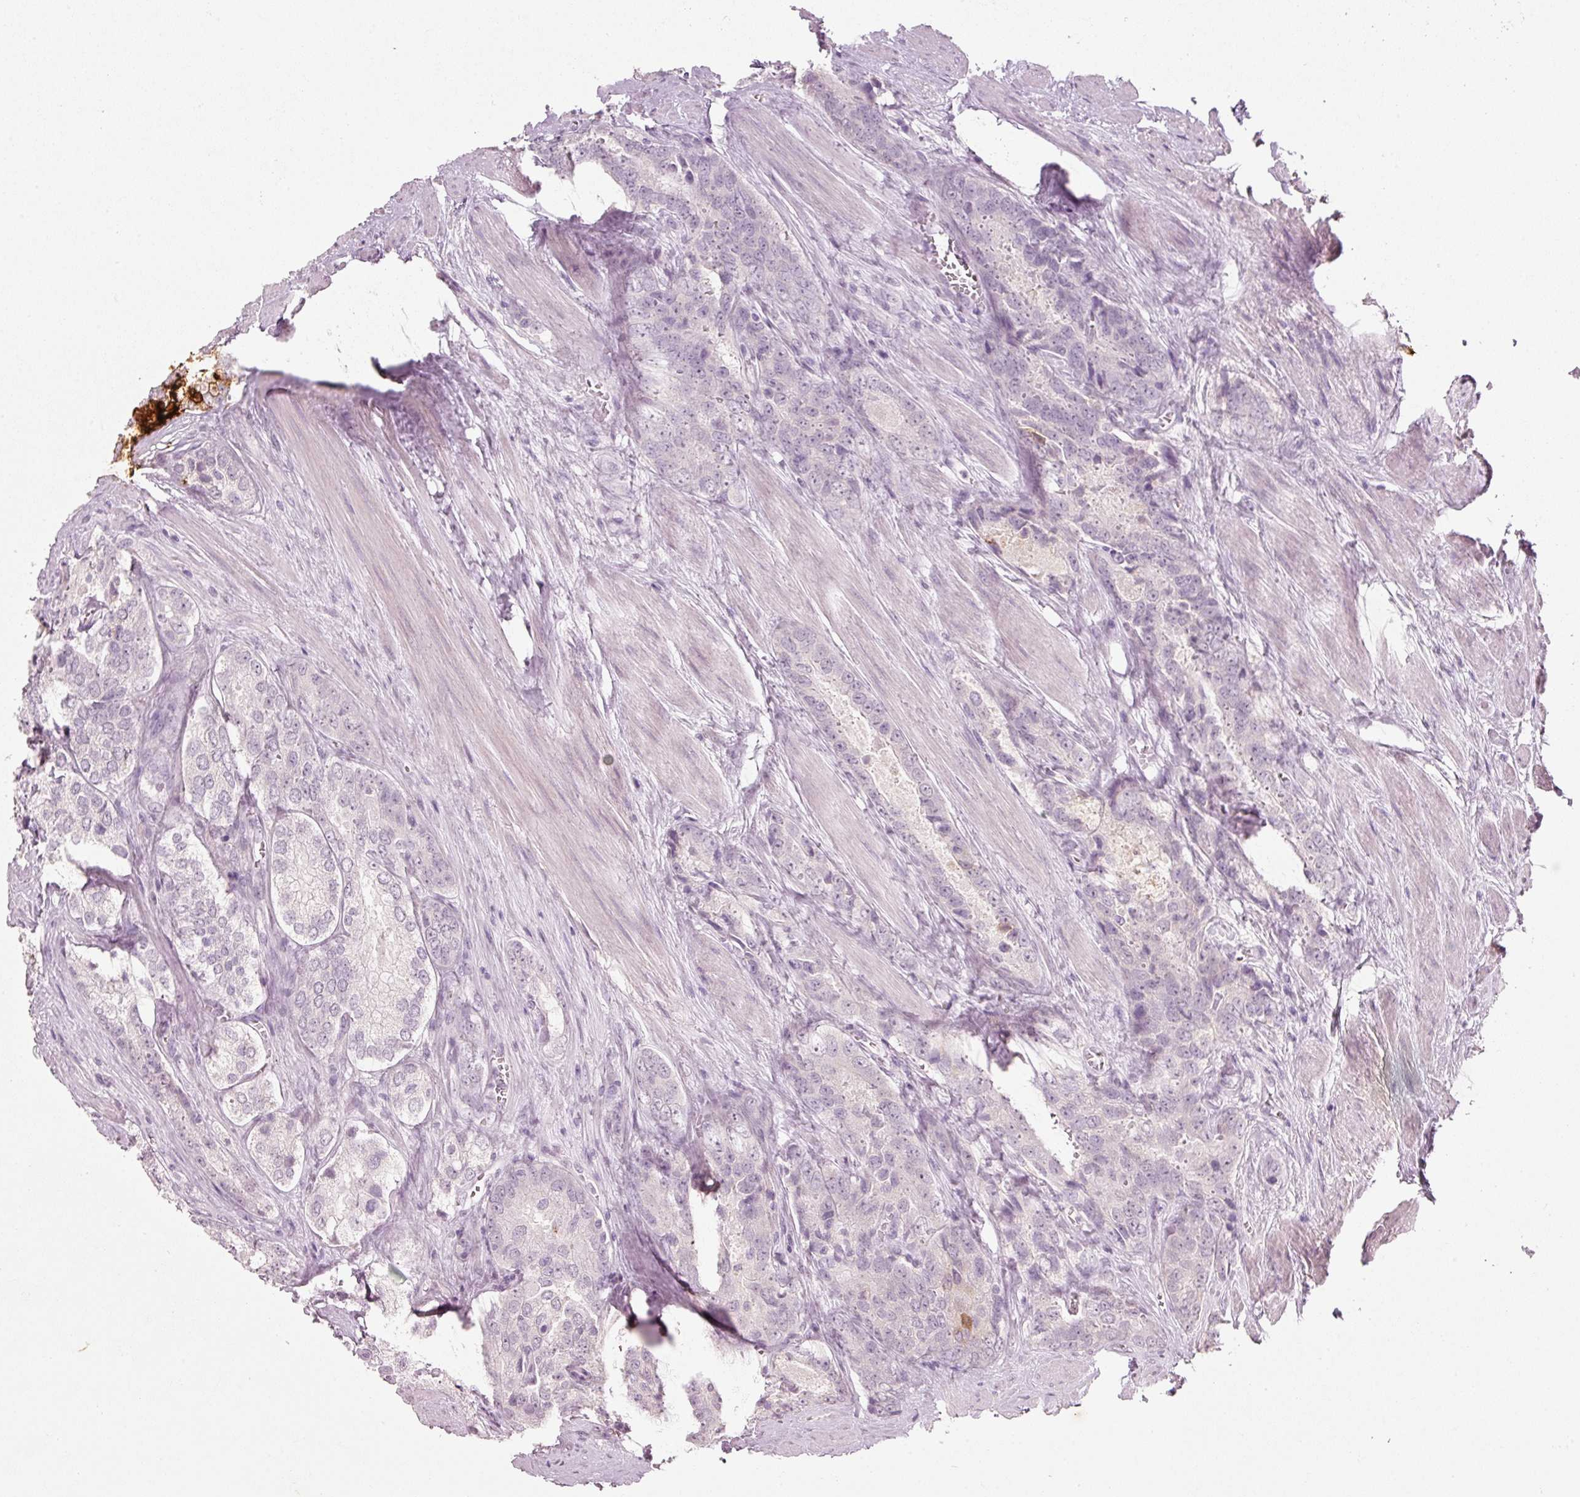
{"staining": {"intensity": "negative", "quantity": "none", "location": "none"}, "tissue": "prostate cancer", "cell_type": "Tumor cells", "image_type": "cancer", "snomed": [{"axis": "morphology", "description": "Adenocarcinoma, Low grade"}, {"axis": "topography", "description": "Prostate"}], "caption": "This is an immunohistochemistry histopathology image of prostate cancer (low-grade adenocarcinoma). There is no expression in tumor cells.", "gene": "STEAP1", "patient": {"sex": "male", "age": 68}}